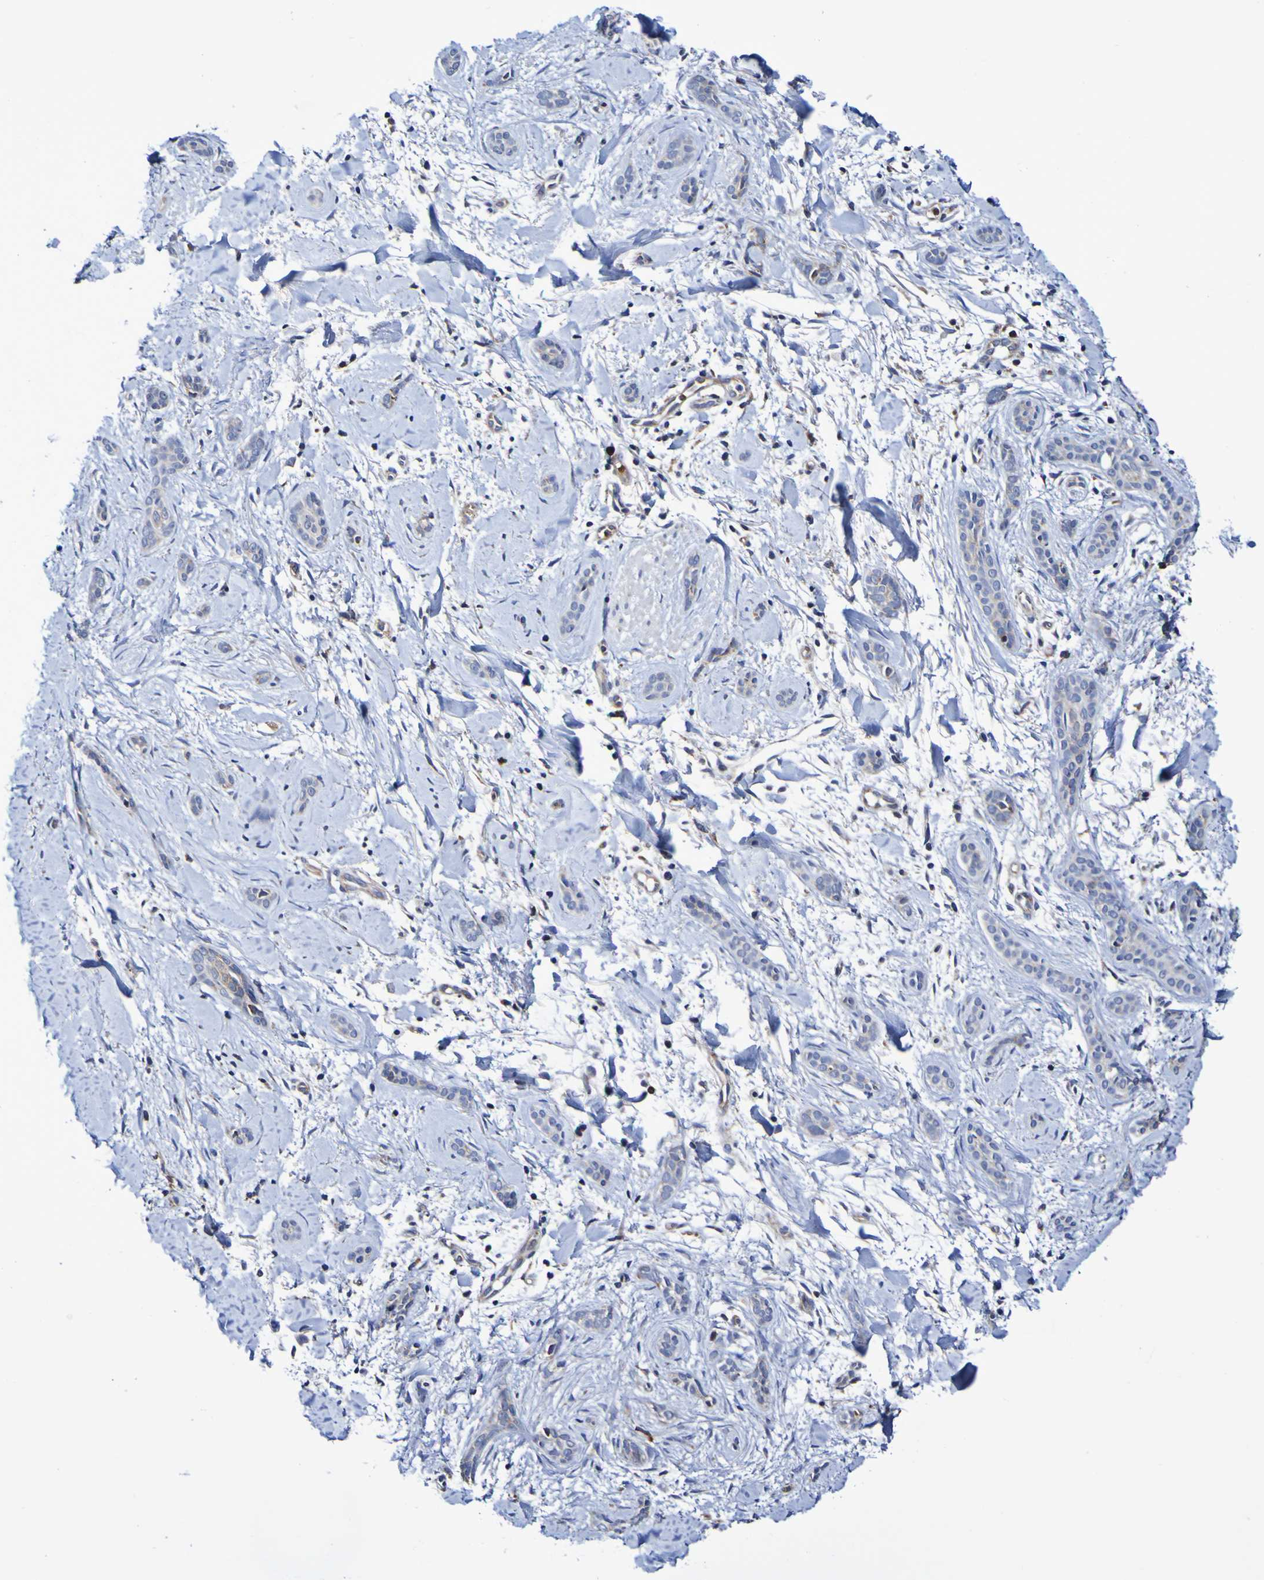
{"staining": {"intensity": "weak", "quantity": "25%-75%", "location": "cytoplasmic/membranous"}, "tissue": "skin cancer", "cell_type": "Tumor cells", "image_type": "cancer", "snomed": [{"axis": "morphology", "description": "Basal cell carcinoma"}, {"axis": "morphology", "description": "Adnexal tumor, benign"}, {"axis": "topography", "description": "Skin"}], "caption": "High-magnification brightfield microscopy of basal cell carcinoma (skin) stained with DAB (3,3'-diaminobenzidine) (brown) and counterstained with hematoxylin (blue). tumor cells exhibit weak cytoplasmic/membranous expression is seen in about25%-75% of cells.", "gene": "GJB1", "patient": {"sex": "female", "age": 42}}